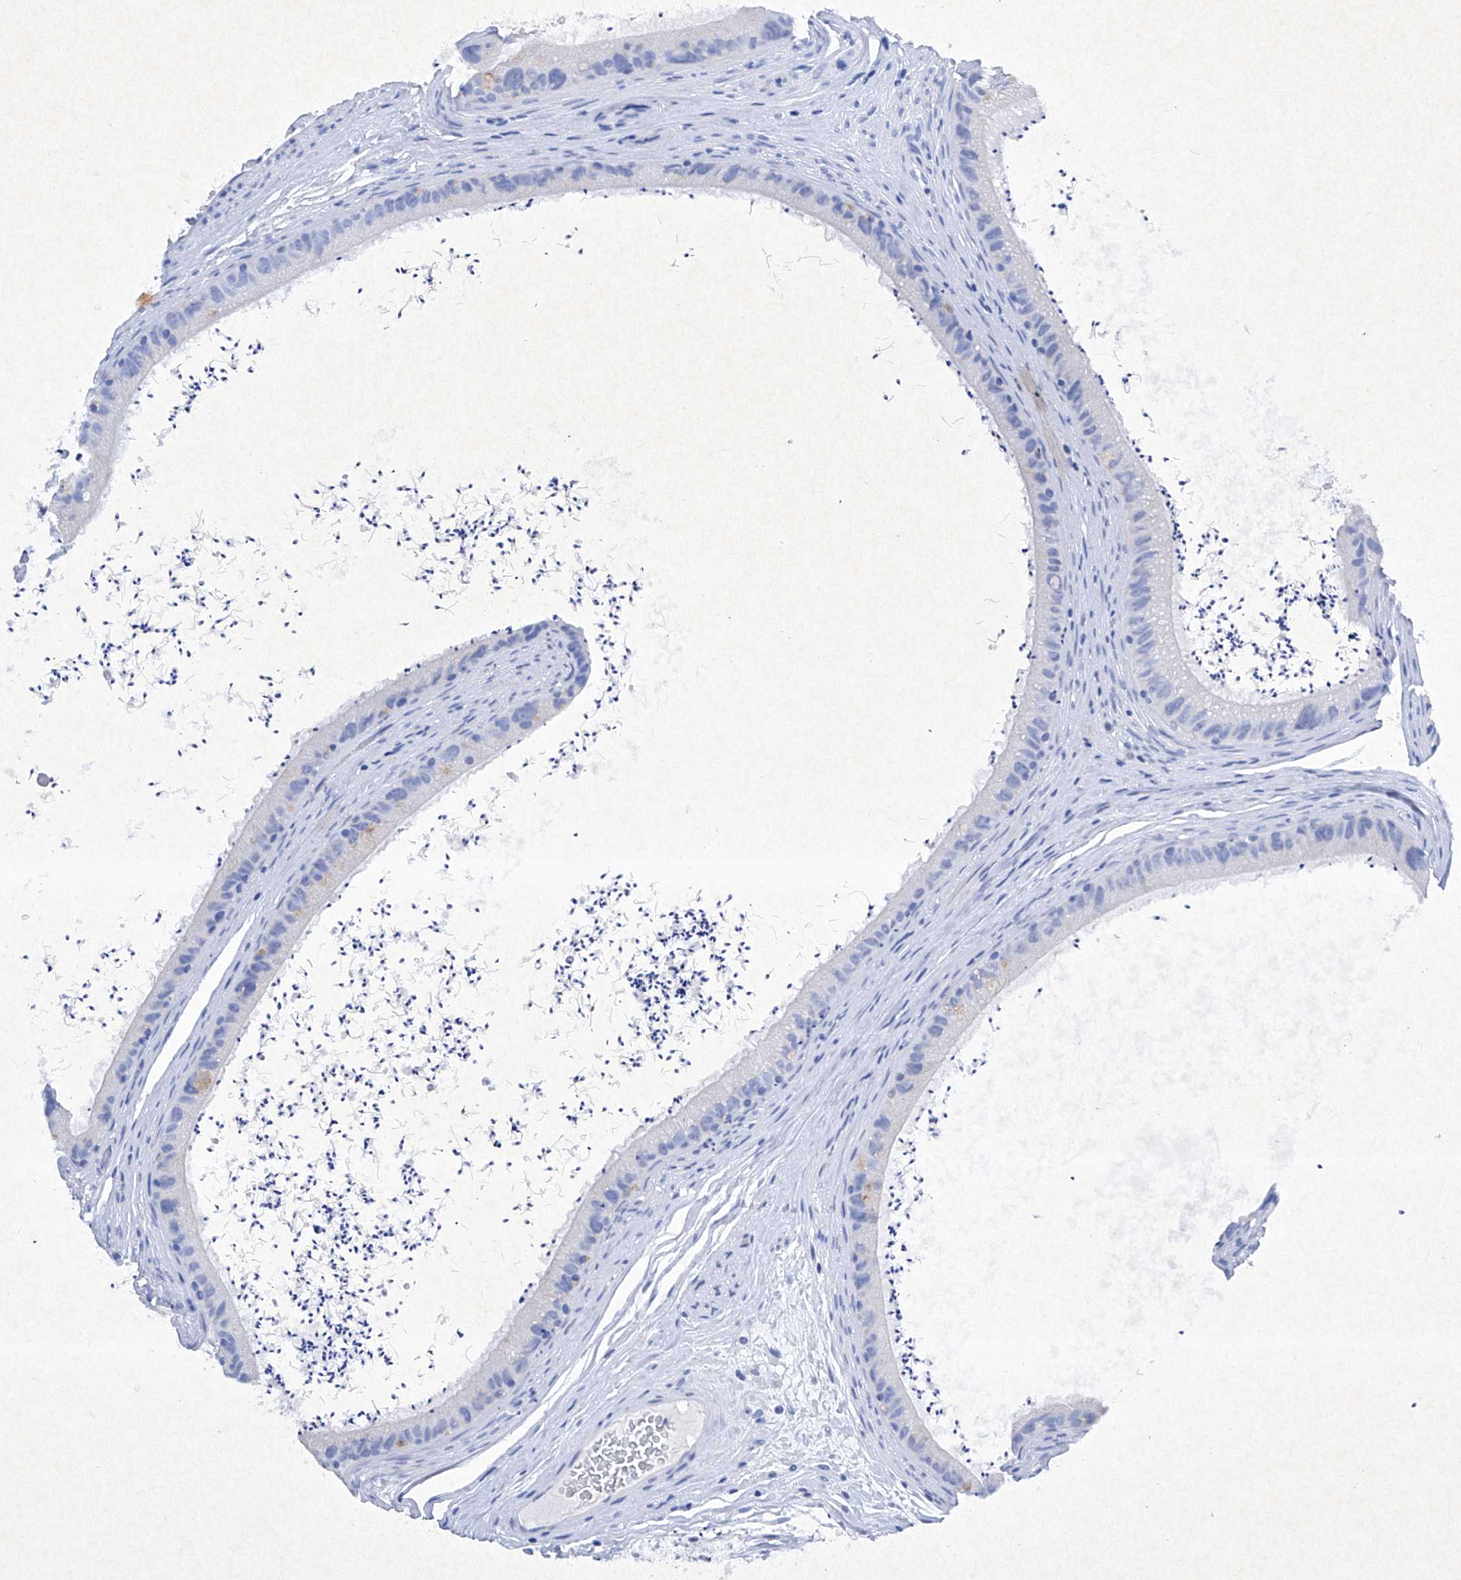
{"staining": {"intensity": "negative", "quantity": "none", "location": "none"}, "tissue": "epididymis", "cell_type": "Glandular cells", "image_type": "normal", "snomed": [{"axis": "morphology", "description": "Normal tissue, NOS"}, {"axis": "topography", "description": "Epididymis, spermatic cord, NOS"}], "caption": "A high-resolution image shows immunohistochemistry staining of benign epididymis, which shows no significant positivity in glandular cells.", "gene": "BARX2", "patient": {"sex": "male", "age": 50}}